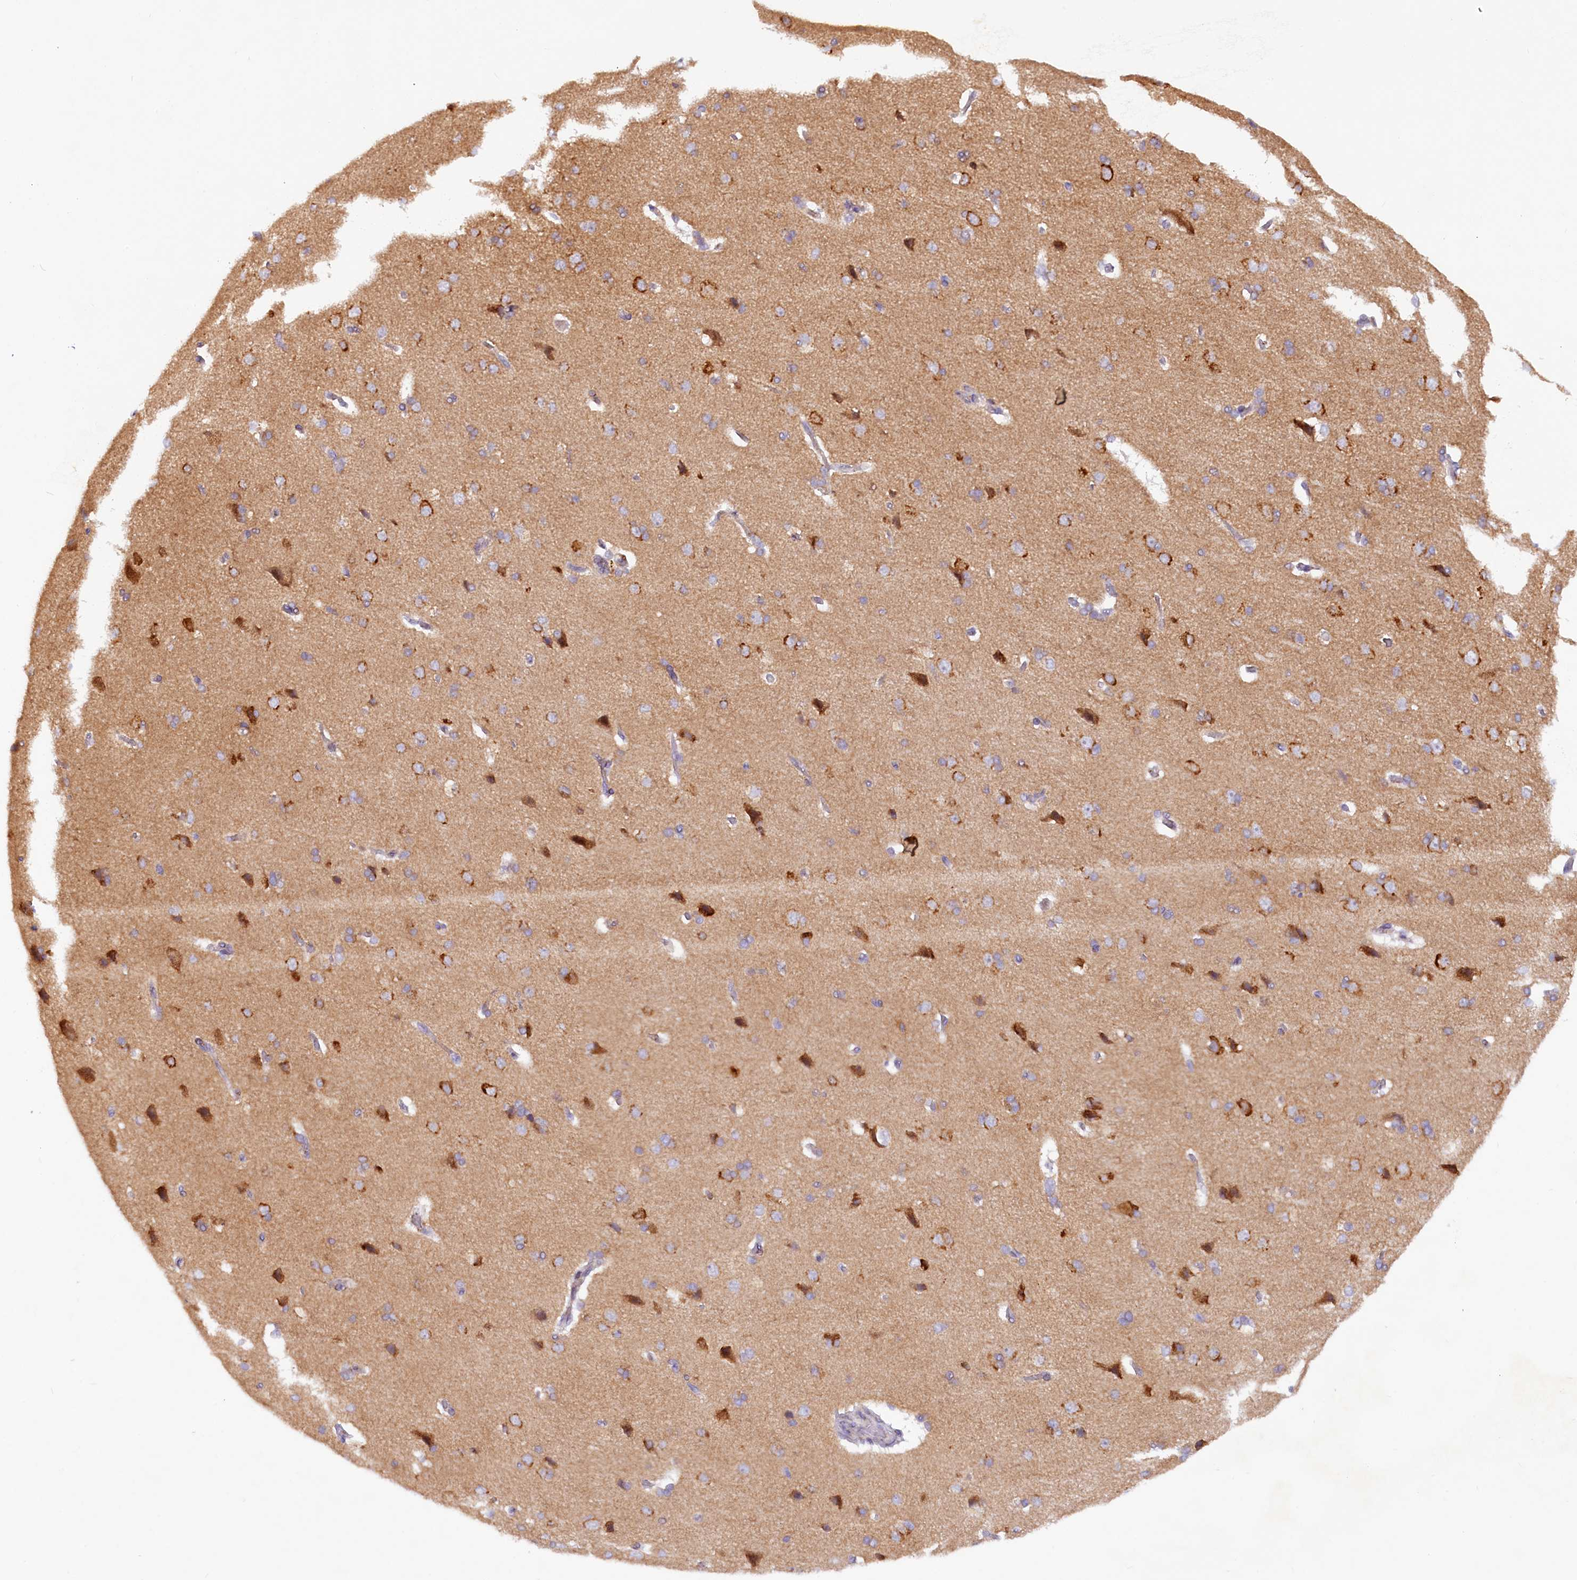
{"staining": {"intensity": "weak", "quantity": ">75%", "location": "cytoplasmic/membranous"}, "tissue": "cerebral cortex", "cell_type": "Endothelial cells", "image_type": "normal", "snomed": [{"axis": "morphology", "description": "Normal tissue, NOS"}, {"axis": "topography", "description": "Cerebral cortex"}], "caption": "Immunohistochemical staining of benign cerebral cortex exhibits weak cytoplasmic/membranous protein staining in about >75% of endothelial cells.", "gene": "SSC5D", "patient": {"sex": "male", "age": 62}}